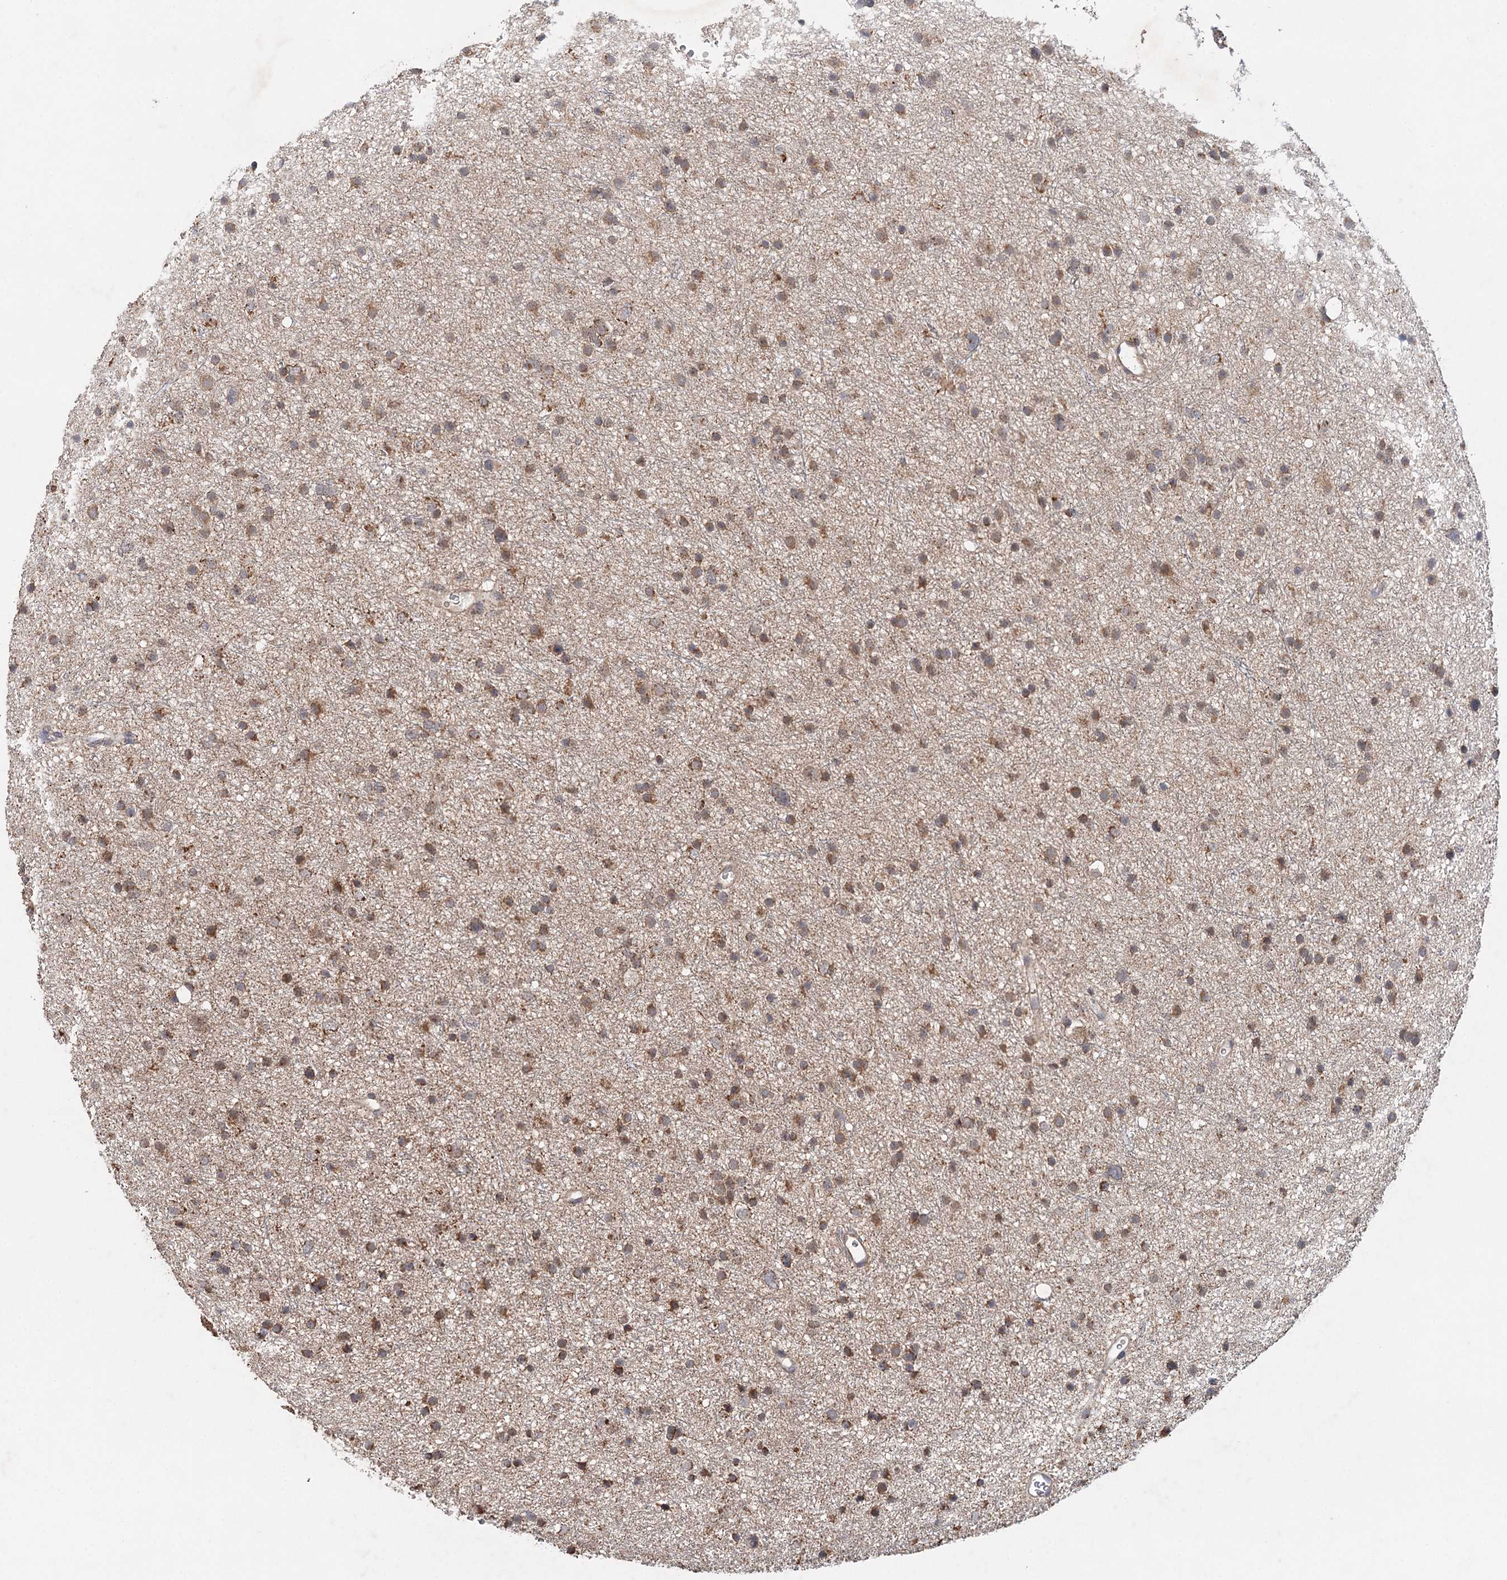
{"staining": {"intensity": "moderate", "quantity": ">75%", "location": "cytoplasmic/membranous"}, "tissue": "glioma", "cell_type": "Tumor cells", "image_type": "cancer", "snomed": [{"axis": "morphology", "description": "Glioma, malignant, Low grade"}, {"axis": "topography", "description": "Cerebral cortex"}], "caption": "High-magnification brightfield microscopy of malignant low-grade glioma stained with DAB (brown) and counterstained with hematoxylin (blue). tumor cells exhibit moderate cytoplasmic/membranous staining is present in about>75% of cells.", "gene": "PIK3CB", "patient": {"sex": "female", "age": 39}}